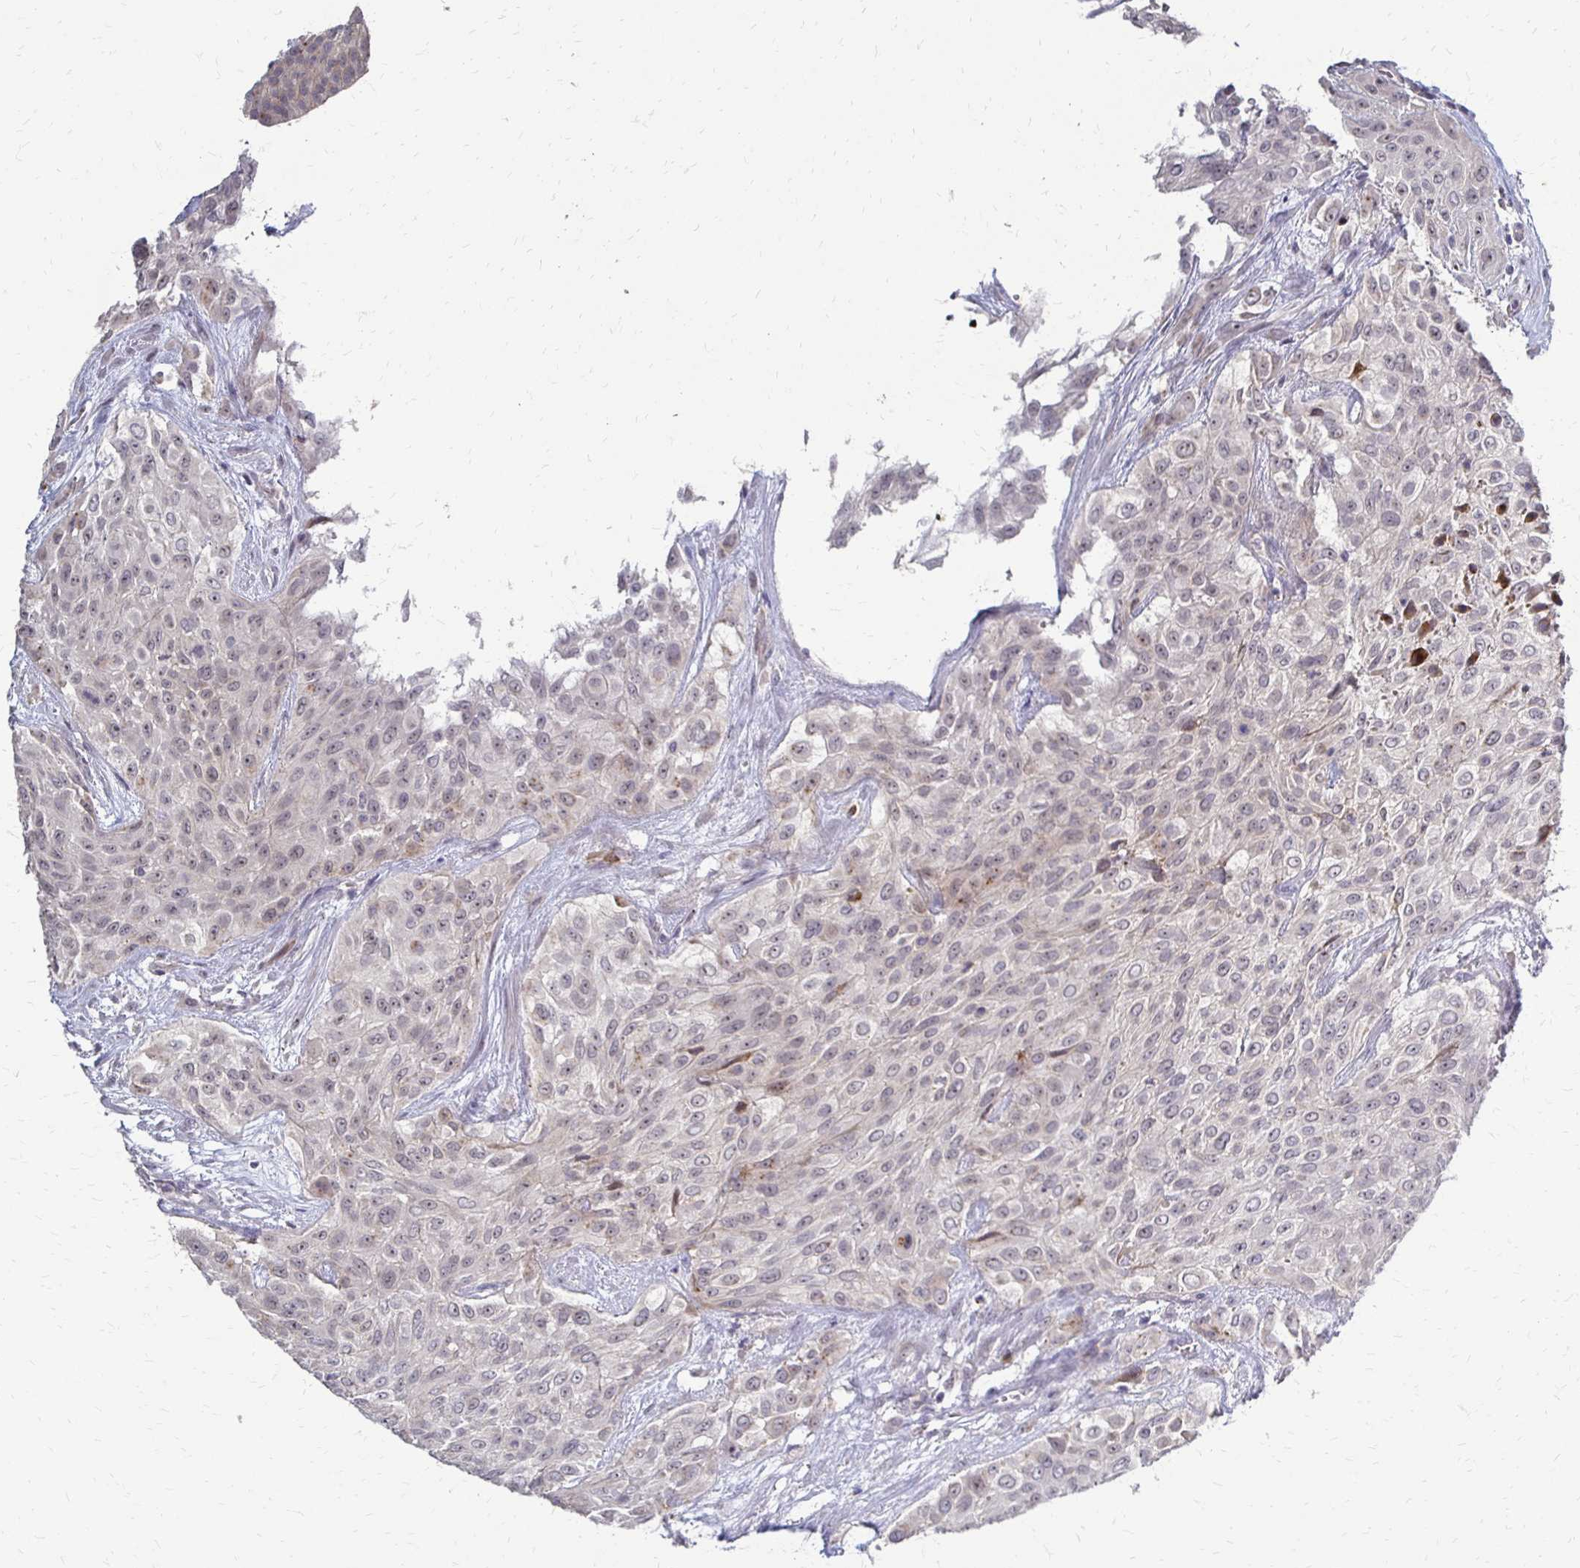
{"staining": {"intensity": "negative", "quantity": "none", "location": "none"}, "tissue": "urothelial cancer", "cell_type": "Tumor cells", "image_type": "cancer", "snomed": [{"axis": "morphology", "description": "Urothelial carcinoma, High grade"}, {"axis": "topography", "description": "Urinary bladder"}], "caption": "Image shows no significant protein staining in tumor cells of urothelial carcinoma (high-grade).", "gene": "SLC9A9", "patient": {"sex": "male", "age": 57}}